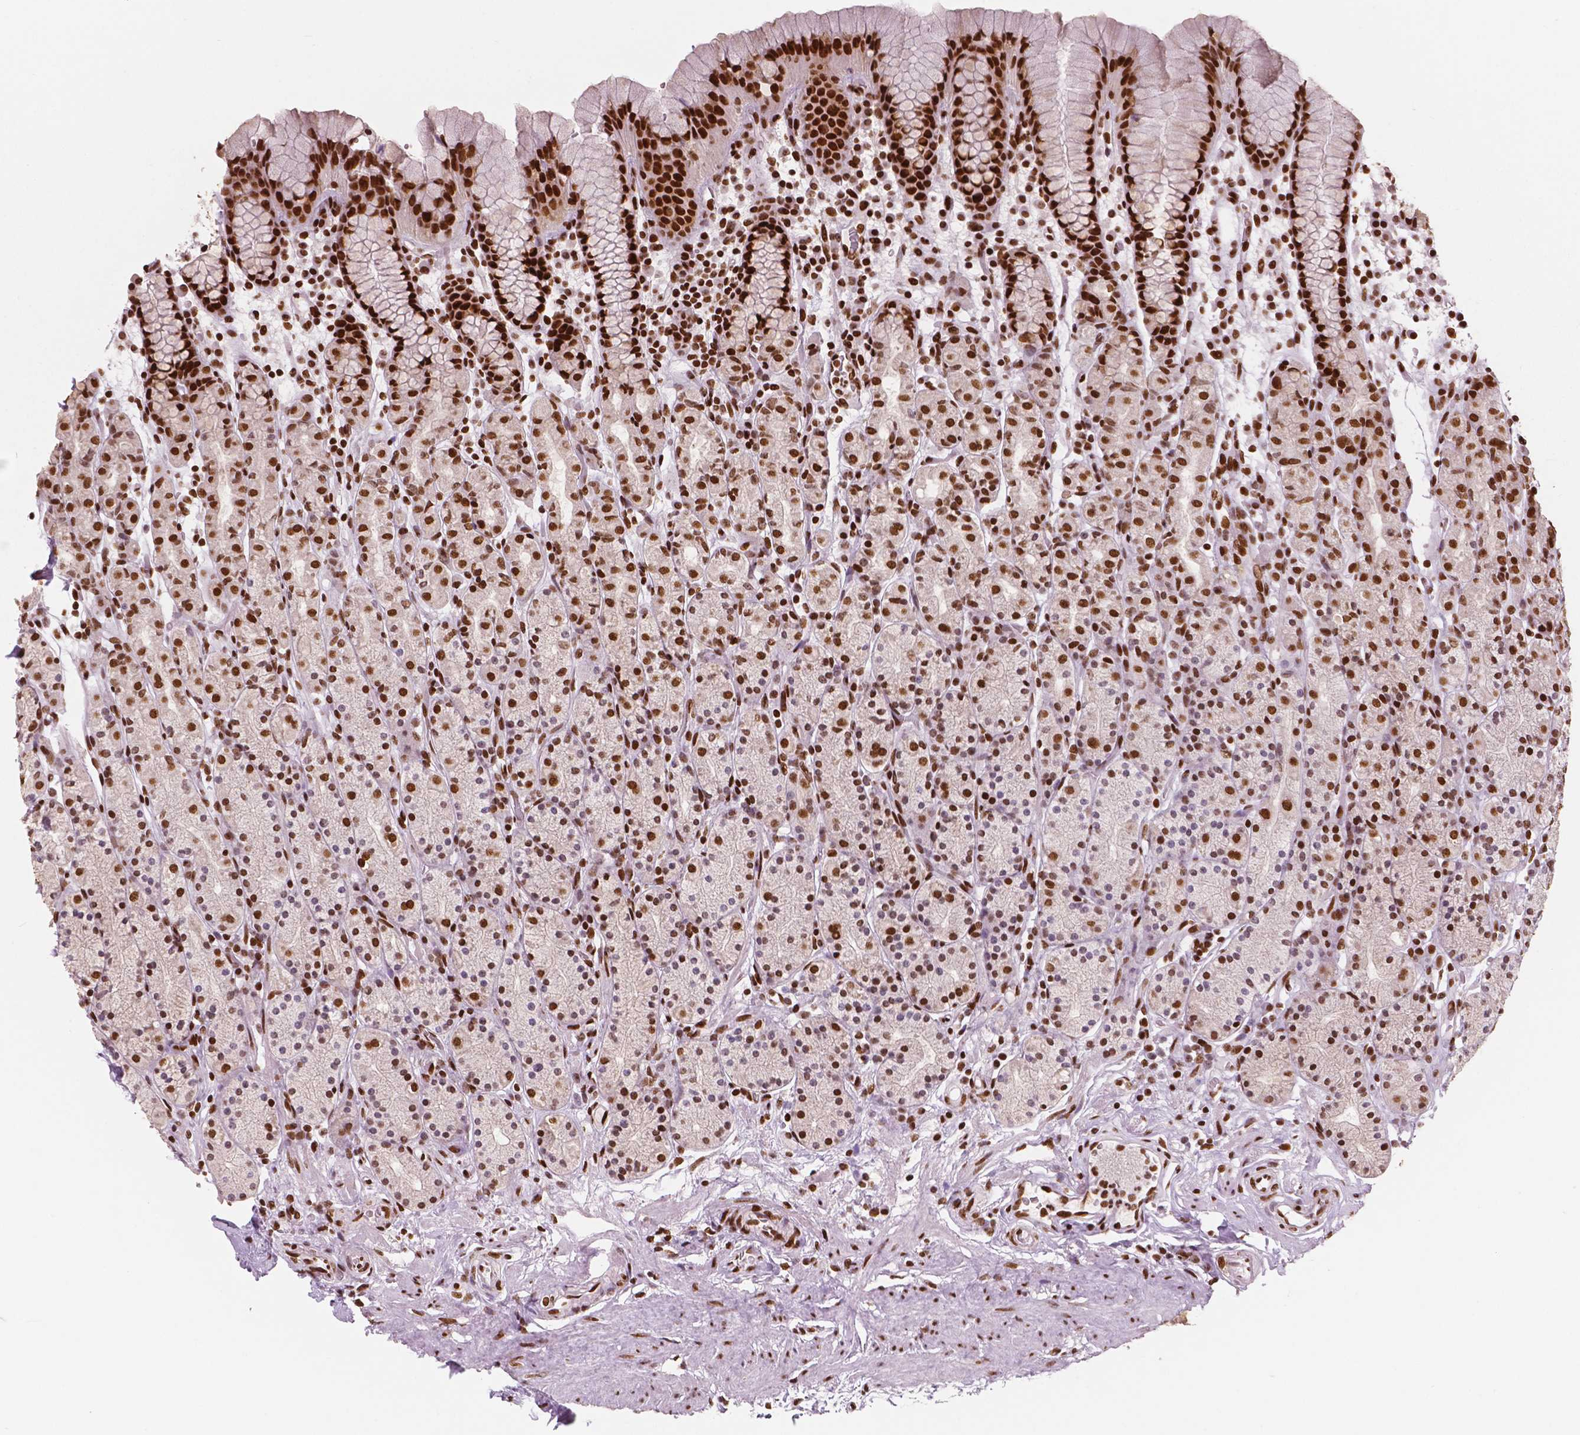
{"staining": {"intensity": "strong", "quantity": ">75%", "location": "nuclear"}, "tissue": "stomach", "cell_type": "Glandular cells", "image_type": "normal", "snomed": [{"axis": "morphology", "description": "Normal tissue, NOS"}, {"axis": "topography", "description": "Stomach, upper"}, {"axis": "topography", "description": "Stomach"}], "caption": "The micrograph reveals staining of benign stomach, revealing strong nuclear protein positivity (brown color) within glandular cells.", "gene": "BRD4", "patient": {"sex": "male", "age": 62}}